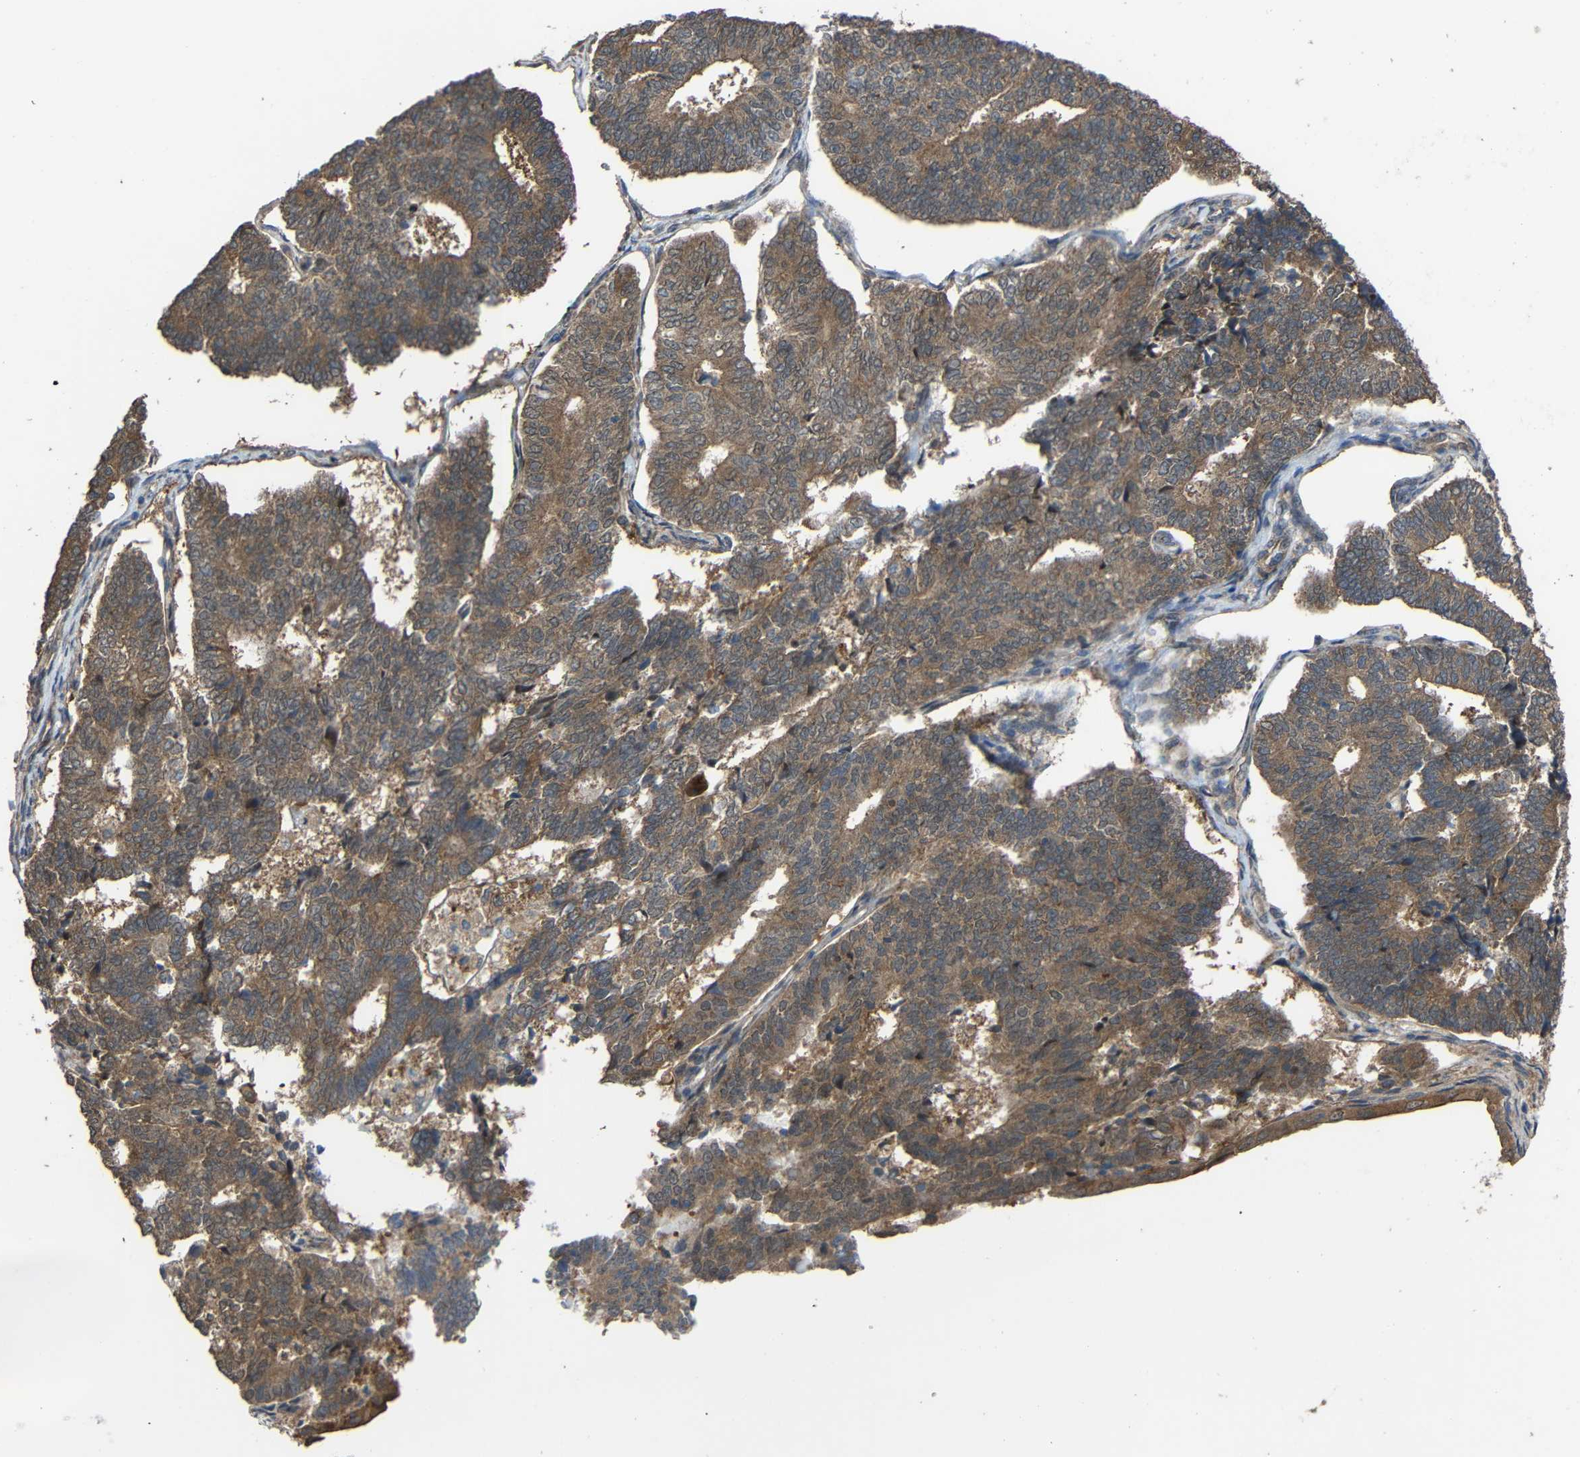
{"staining": {"intensity": "moderate", "quantity": ">75%", "location": "cytoplasmic/membranous"}, "tissue": "endometrial cancer", "cell_type": "Tumor cells", "image_type": "cancer", "snomed": [{"axis": "morphology", "description": "Adenocarcinoma, NOS"}, {"axis": "topography", "description": "Endometrium"}], "caption": "About >75% of tumor cells in human endometrial cancer (adenocarcinoma) exhibit moderate cytoplasmic/membranous protein expression as visualized by brown immunohistochemical staining.", "gene": "CHST9", "patient": {"sex": "female", "age": 70}}